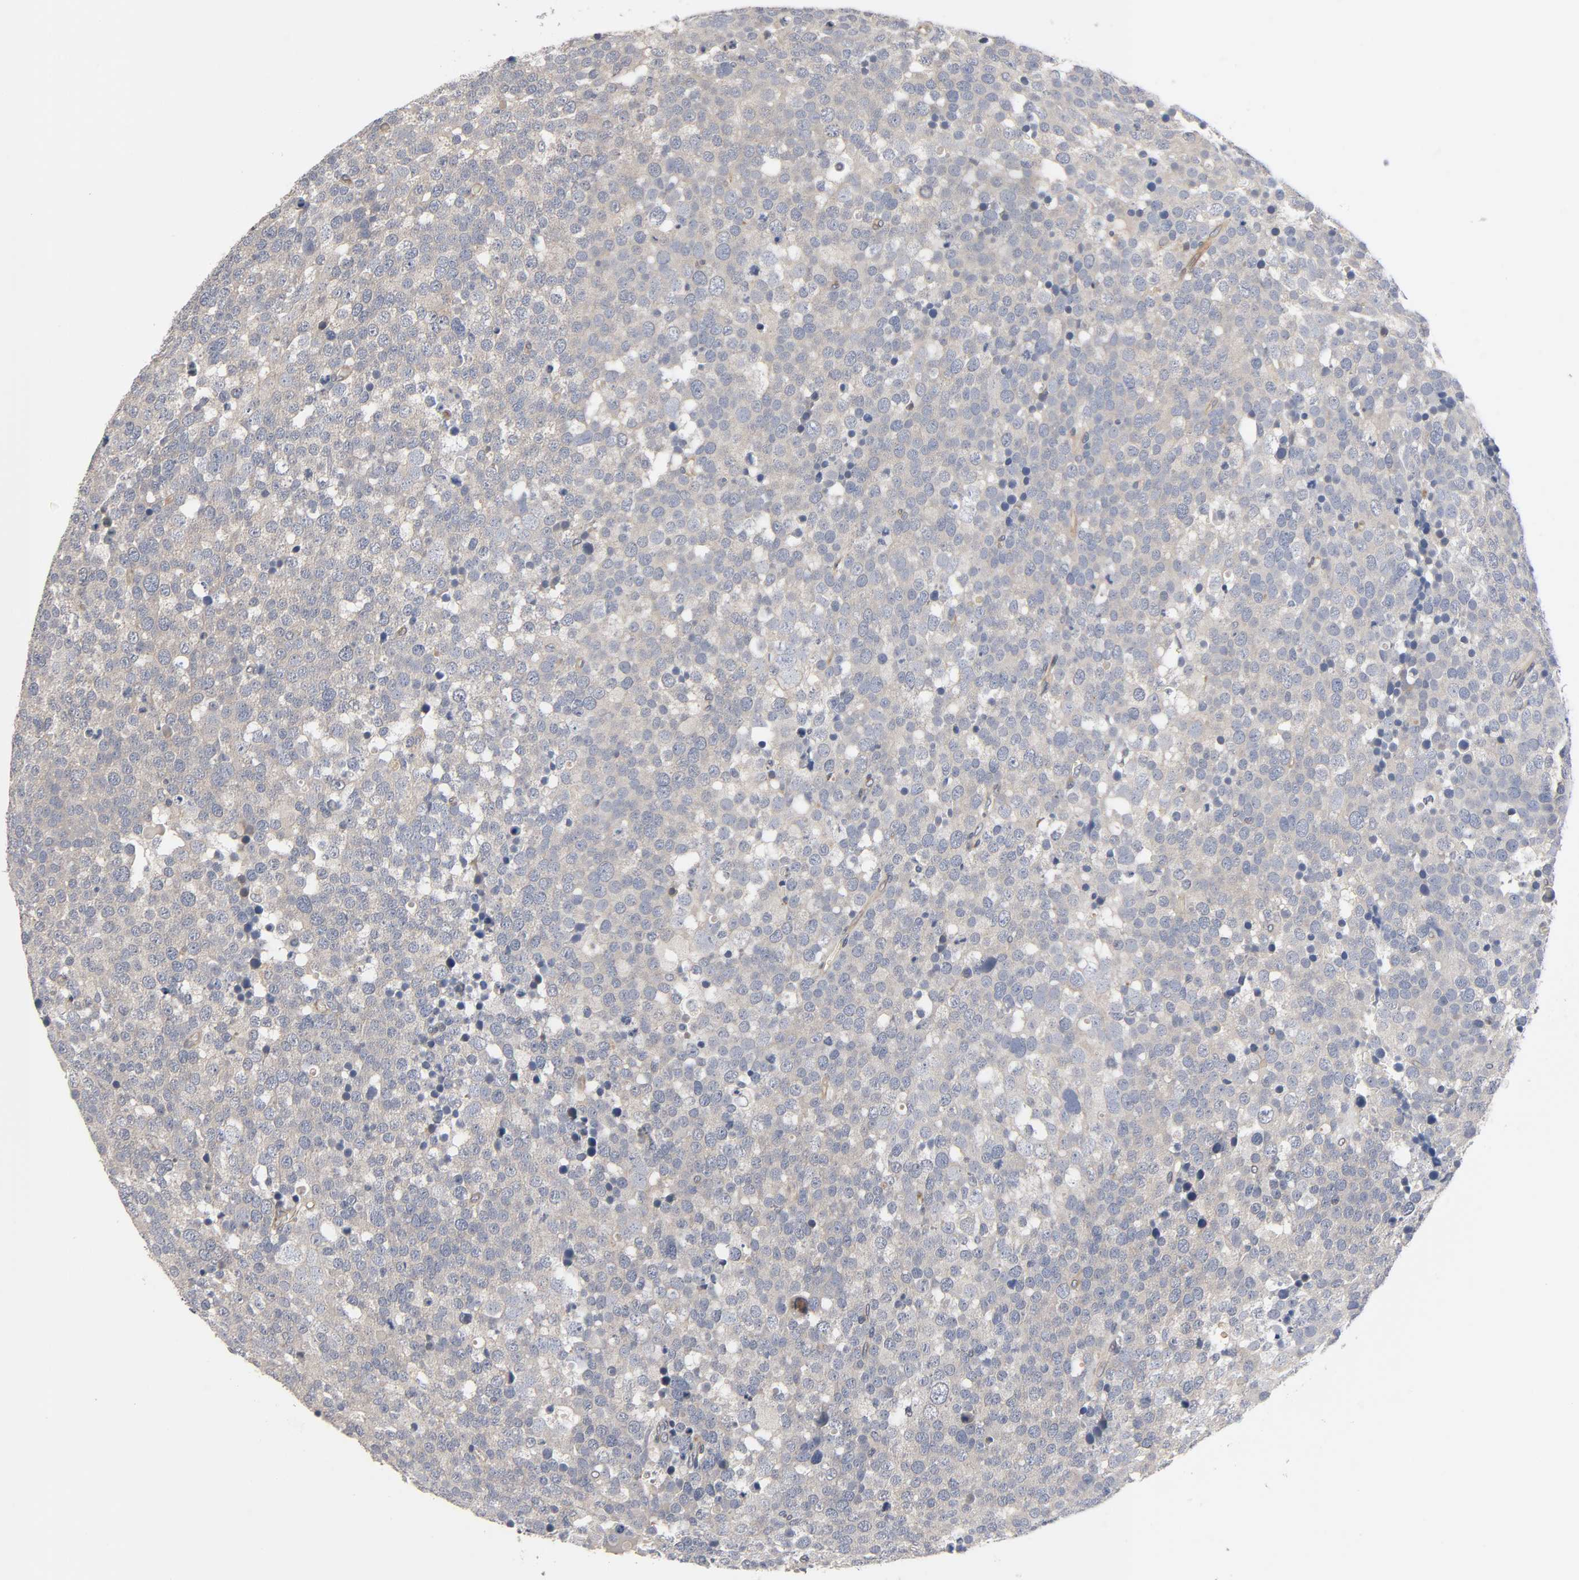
{"staining": {"intensity": "negative", "quantity": "none", "location": "none"}, "tissue": "testis cancer", "cell_type": "Tumor cells", "image_type": "cancer", "snomed": [{"axis": "morphology", "description": "Seminoma, NOS"}, {"axis": "topography", "description": "Testis"}], "caption": "A high-resolution image shows immunohistochemistry staining of testis seminoma, which shows no significant positivity in tumor cells. (Brightfield microscopy of DAB (3,3'-diaminobenzidine) immunohistochemistry (IHC) at high magnification).", "gene": "HDLBP", "patient": {"sex": "male", "age": 71}}